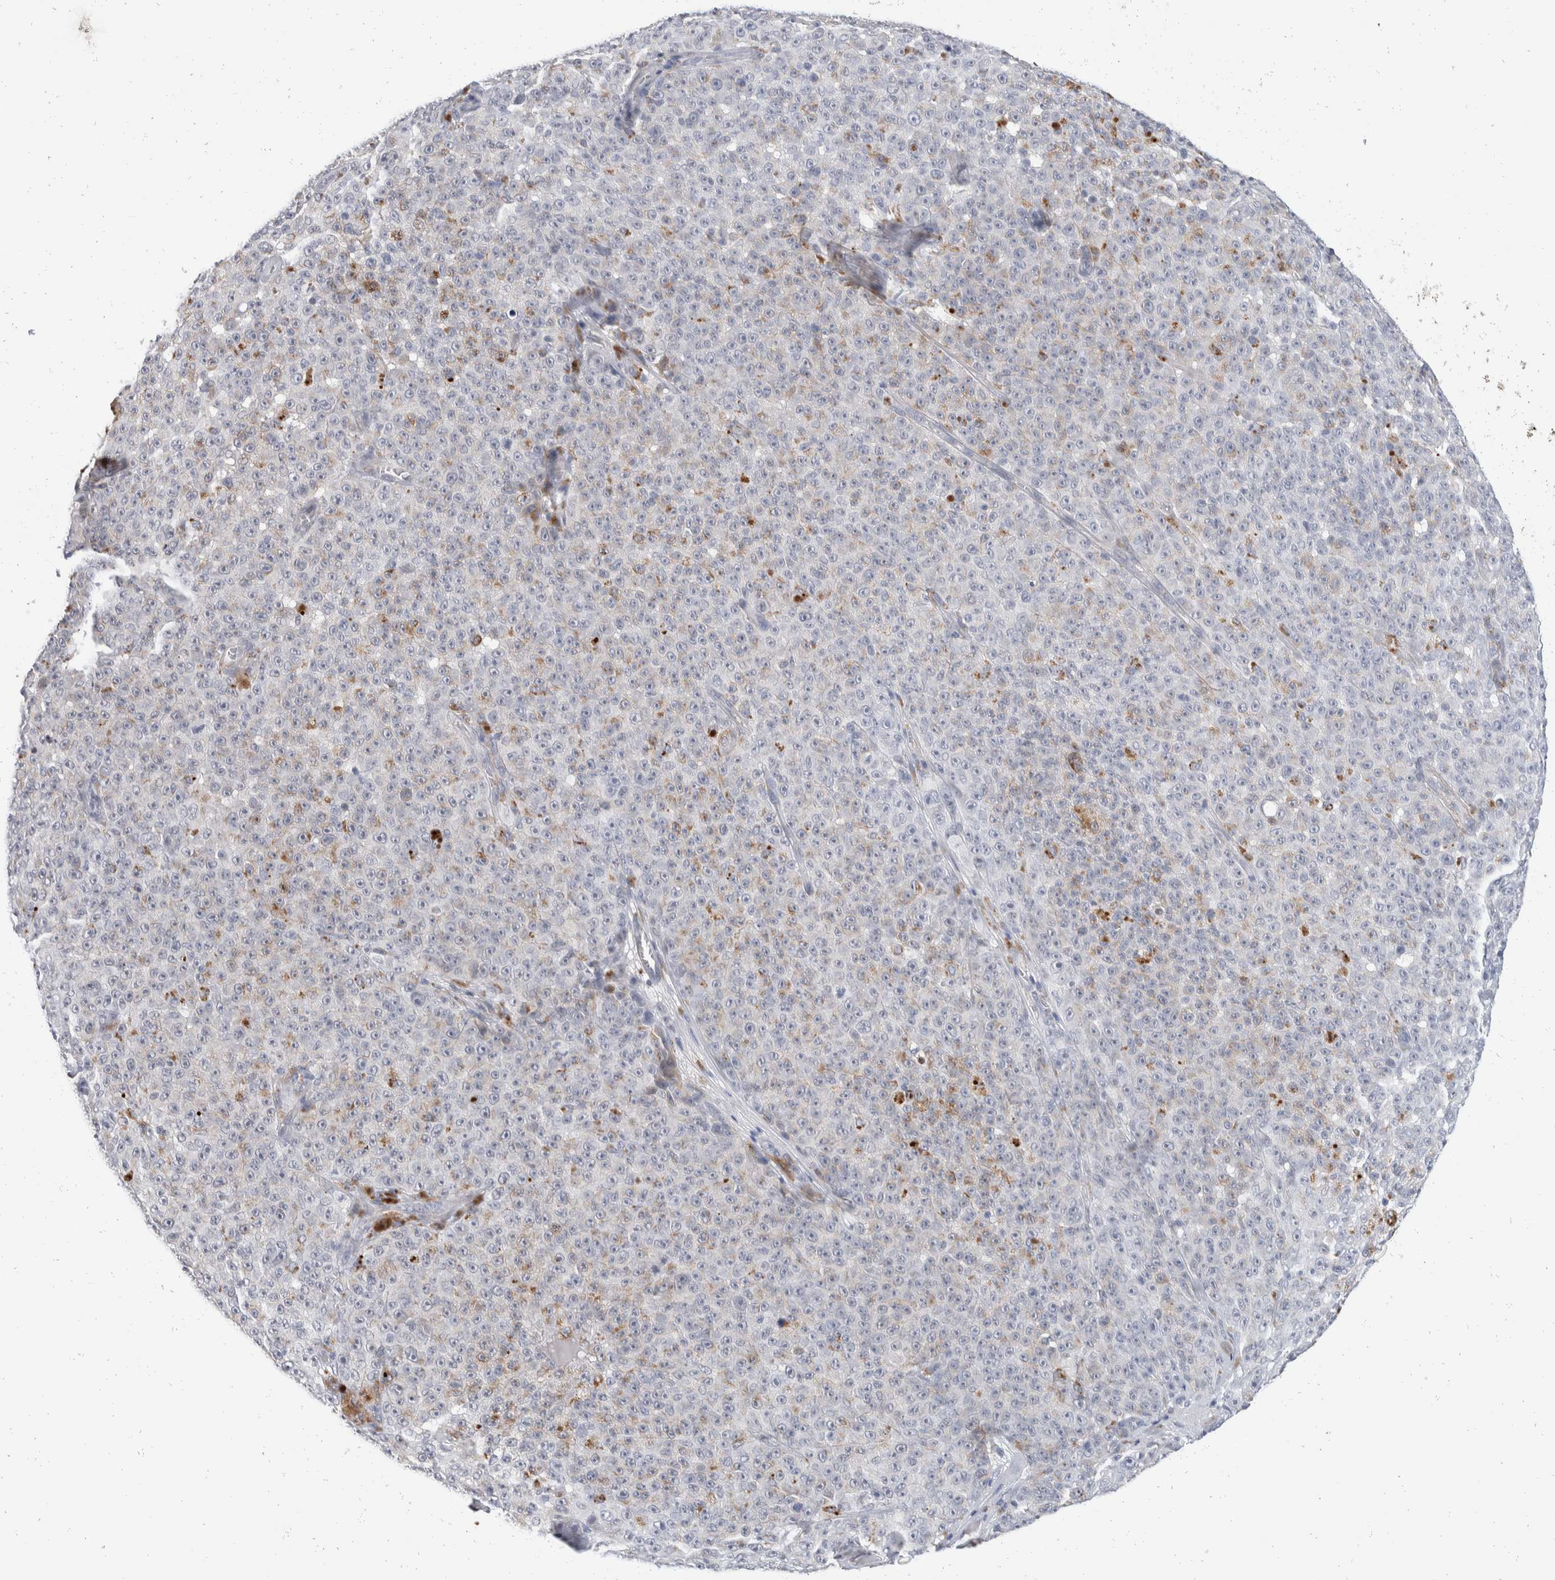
{"staining": {"intensity": "weak", "quantity": "<25%", "location": "cytoplasmic/membranous"}, "tissue": "melanoma", "cell_type": "Tumor cells", "image_type": "cancer", "snomed": [{"axis": "morphology", "description": "Malignant melanoma, NOS"}, {"axis": "topography", "description": "Skin"}], "caption": "Immunohistochemistry image of malignant melanoma stained for a protein (brown), which demonstrates no expression in tumor cells. The staining is performed using DAB brown chromogen with nuclei counter-stained in using hematoxylin.", "gene": "CATSPERD", "patient": {"sex": "female", "age": 82}}